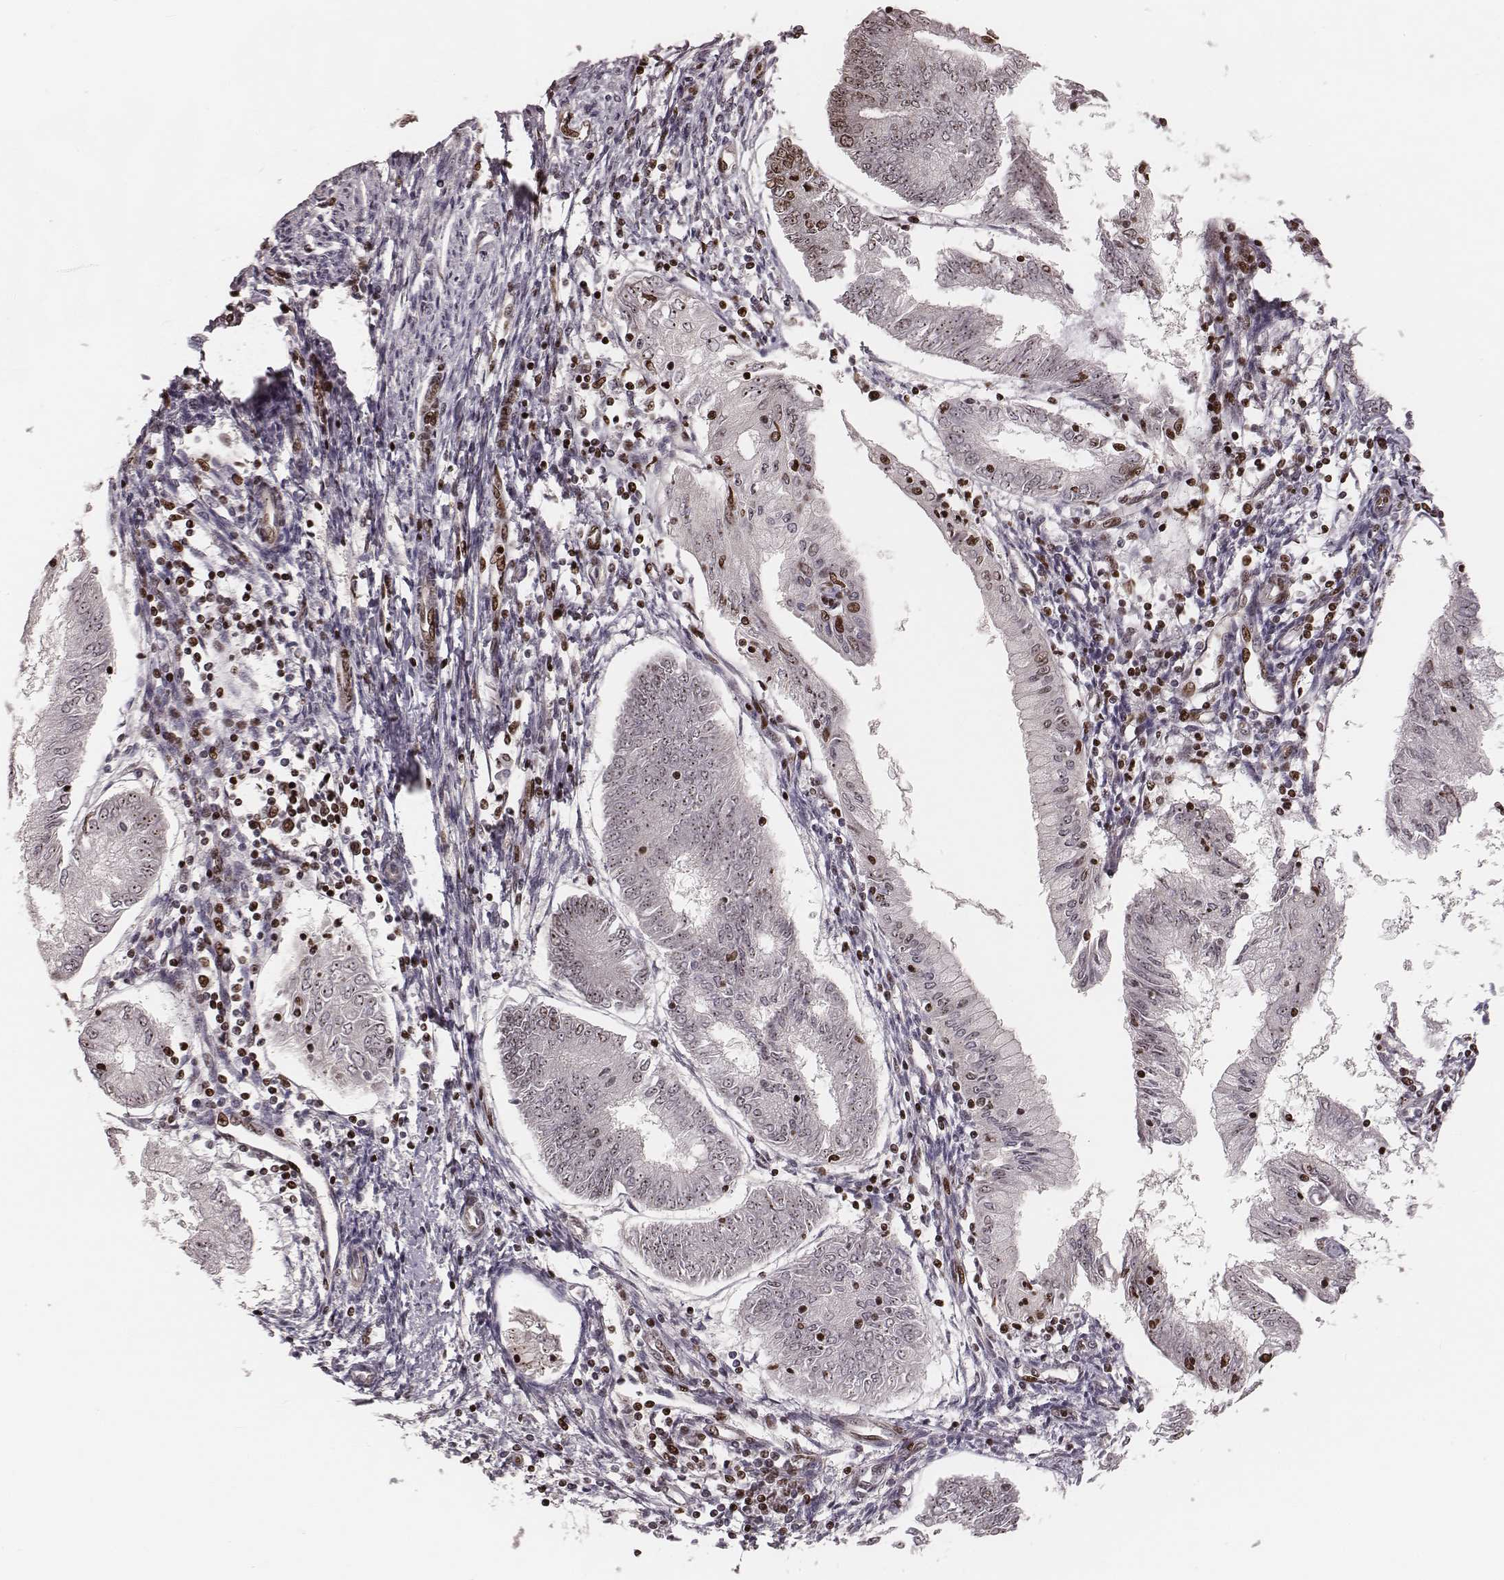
{"staining": {"intensity": "weak", "quantity": "25%-75%", "location": "nuclear"}, "tissue": "endometrial cancer", "cell_type": "Tumor cells", "image_type": "cancer", "snomed": [{"axis": "morphology", "description": "Adenocarcinoma, NOS"}, {"axis": "topography", "description": "Endometrium"}], "caption": "This photomicrograph reveals endometrial adenocarcinoma stained with IHC to label a protein in brown. The nuclear of tumor cells show weak positivity for the protein. Nuclei are counter-stained blue.", "gene": "VRK3", "patient": {"sex": "female", "age": 68}}